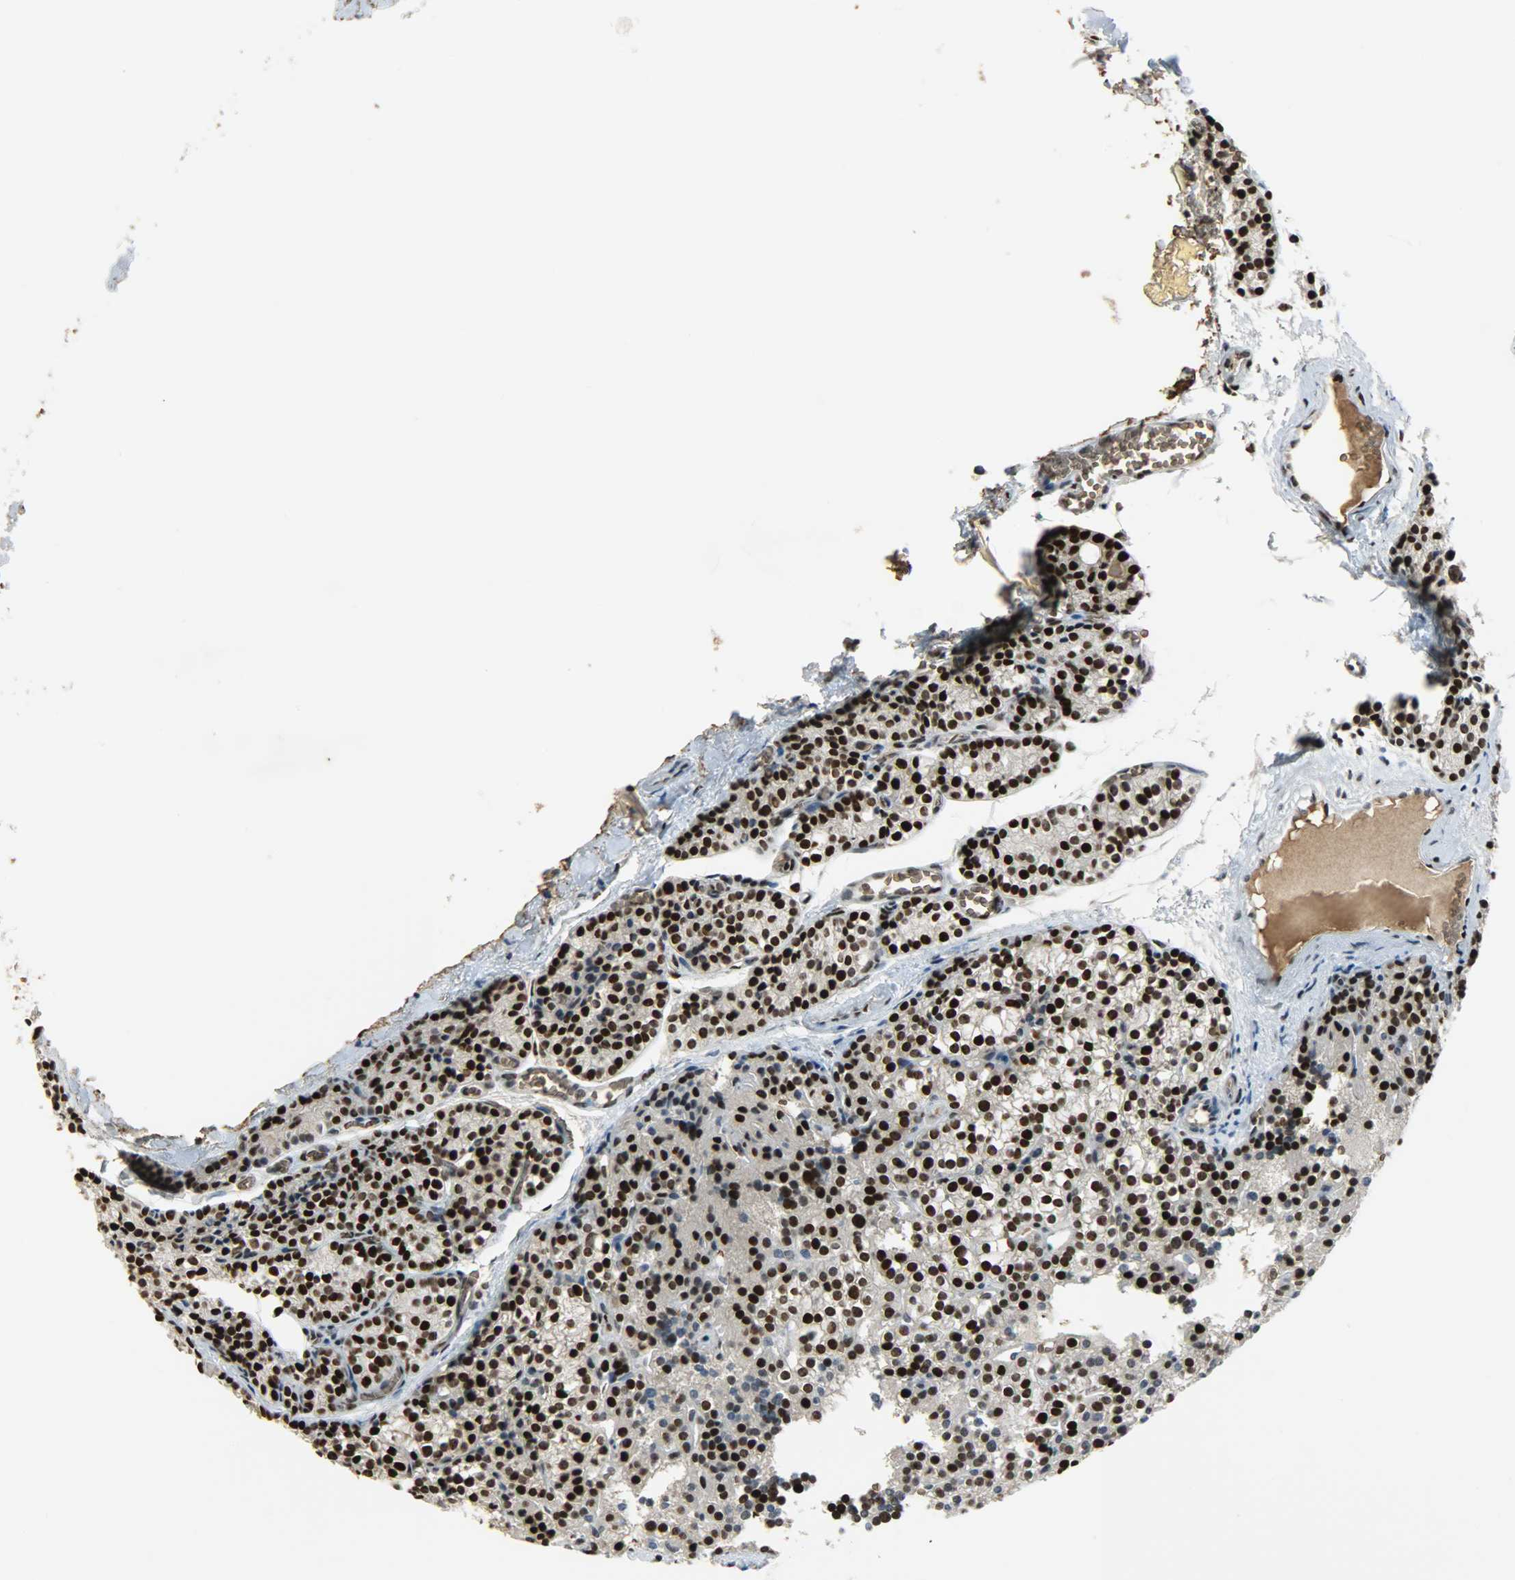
{"staining": {"intensity": "strong", "quantity": ">75%", "location": "nuclear"}, "tissue": "parathyroid gland", "cell_type": "Glandular cells", "image_type": "normal", "snomed": [{"axis": "morphology", "description": "Normal tissue, NOS"}, {"axis": "topography", "description": "Parathyroid gland"}], "caption": "Benign parathyroid gland reveals strong nuclear expression in approximately >75% of glandular cells, visualized by immunohistochemistry.", "gene": "SNAI1", "patient": {"sex": "female", "age": 50}}